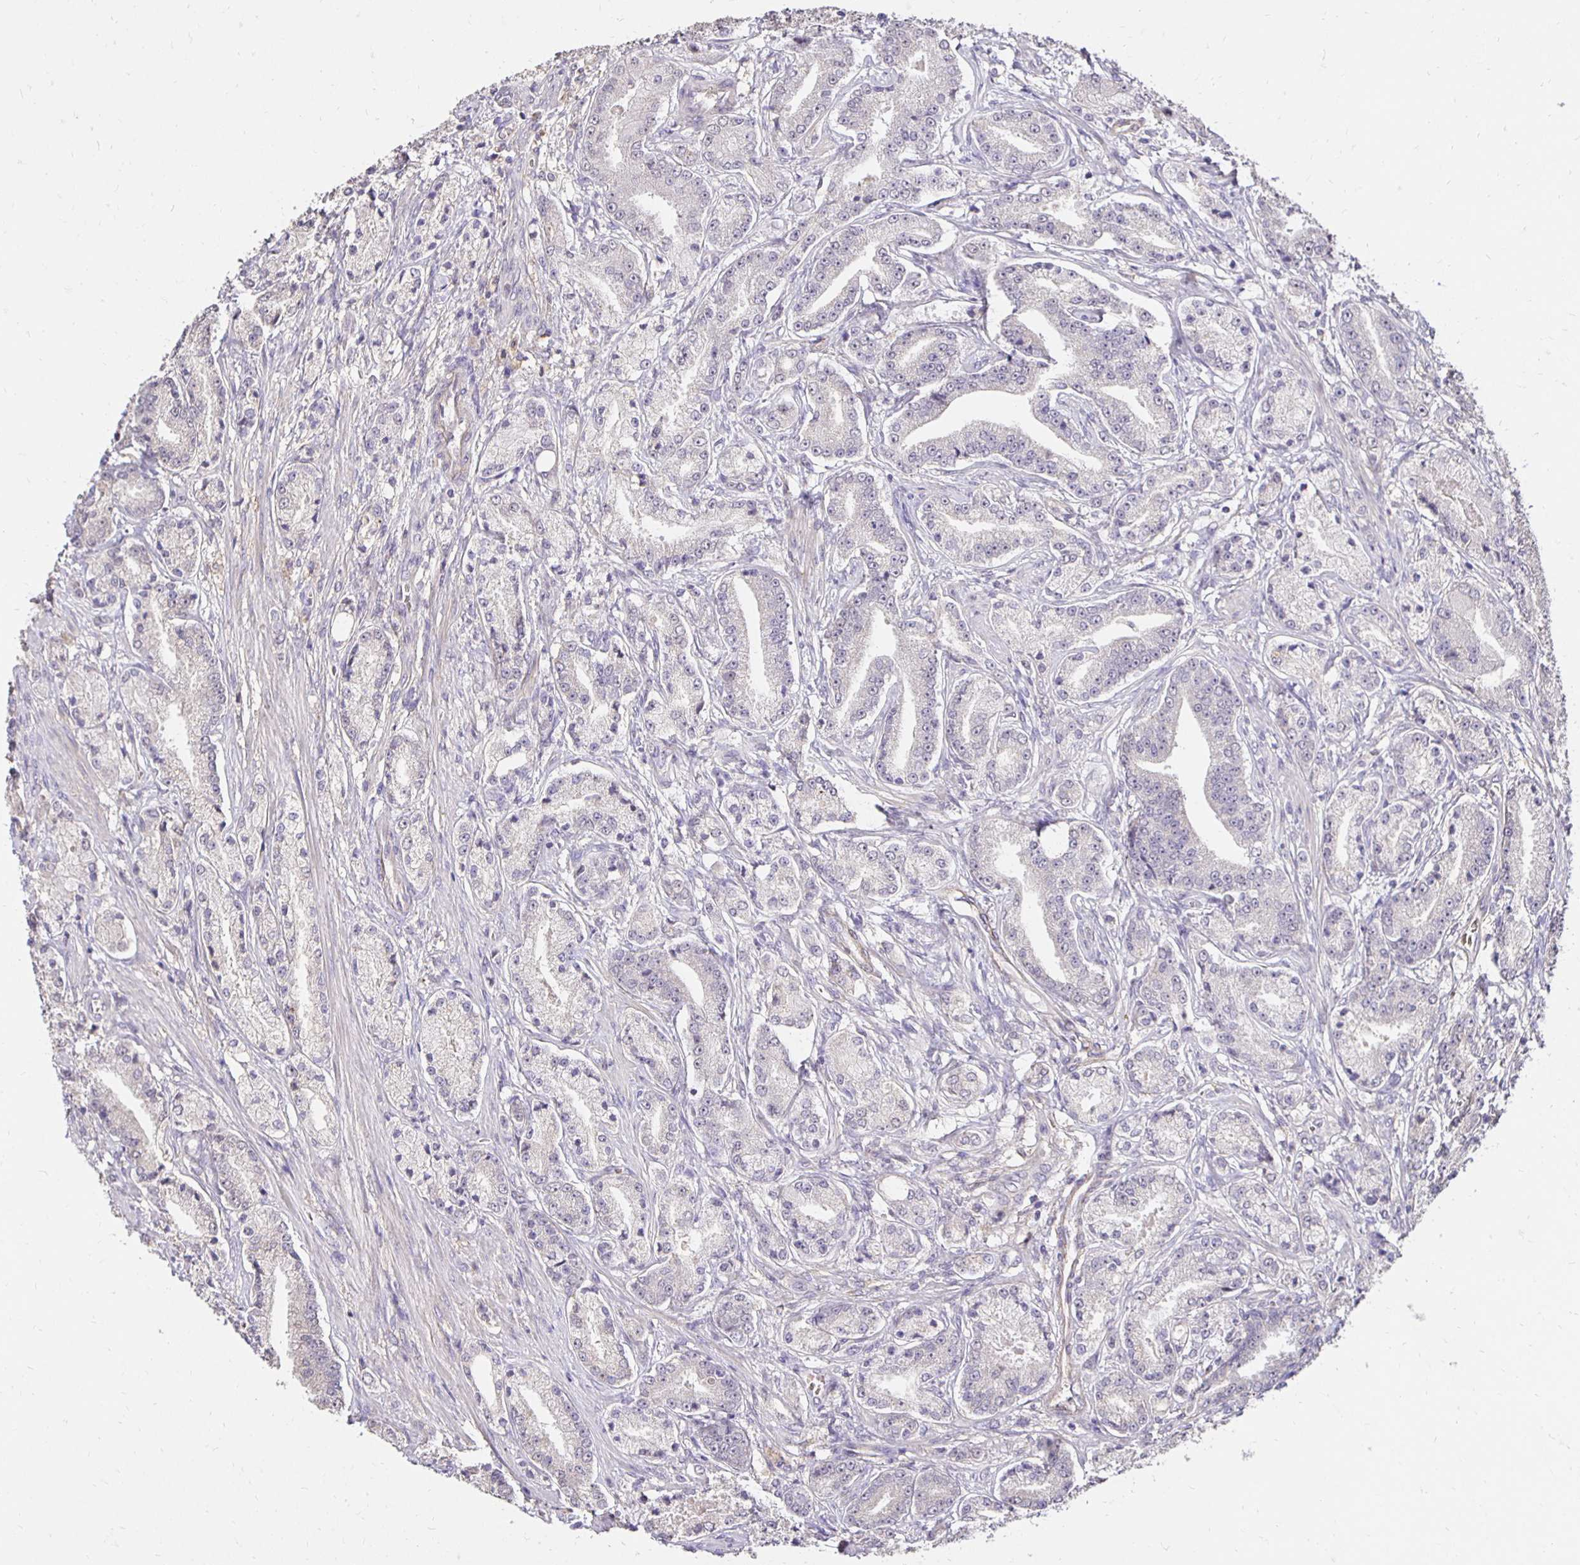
{"staining": {"intensity": "weak", "quantity": "<25%", "location": "cytoplasmic/membranous"}, "tissue": "prostate cancer", "cell_type": "Tumor cells", "image_type": "cancer", "snomed": [{"axis": "morphology", "description": "Adenocarcinoma, High grade"}, {"axis": "topography", "description": "Prostate and seminal vesicle, NOS"}], "caption": "Tumor cells are negative for brown protein staining in prostate cancer. (Immunohistochemistry, brightfield microscopy, high magnification).", "gene": "PNPLA3", "patient": {"sex": "male", "age": 61}}